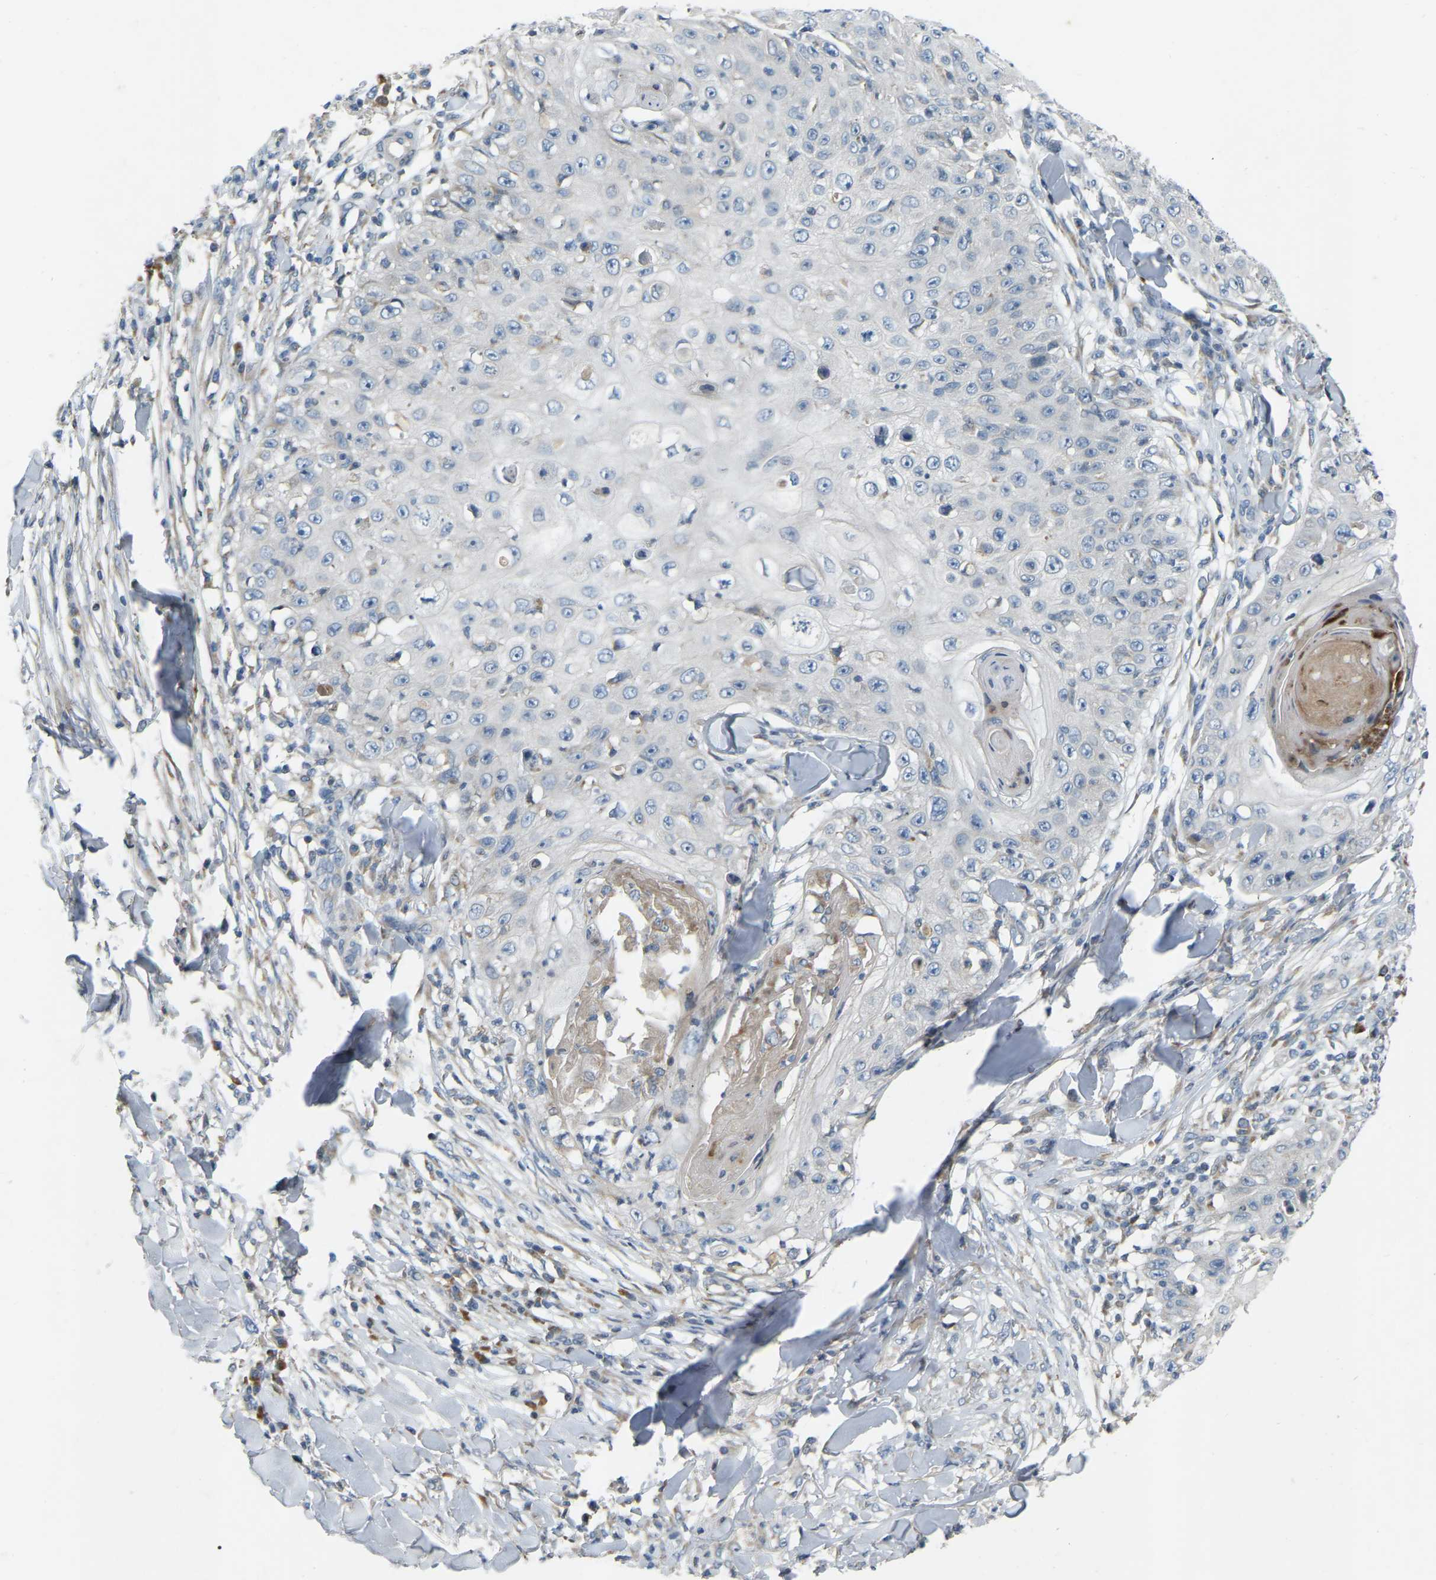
{"staining": {"intensity": "negative", "quantity": "none", "location": "none"}, "tissue": "skin cancer", "cell_type": "Tumor cells", "image_type": "cancer", "snomed": [{"axis": "morphology", "description": "Squamous cell carcinoma, NOS"}, {"axis": "topography", "description": "Skin"}], "caption": "Tumor cells are negative for protein expression in human squamous cell carcinoma (skin).", "gene": "PARL", "patient": {"sex": "male", "age": 86}}